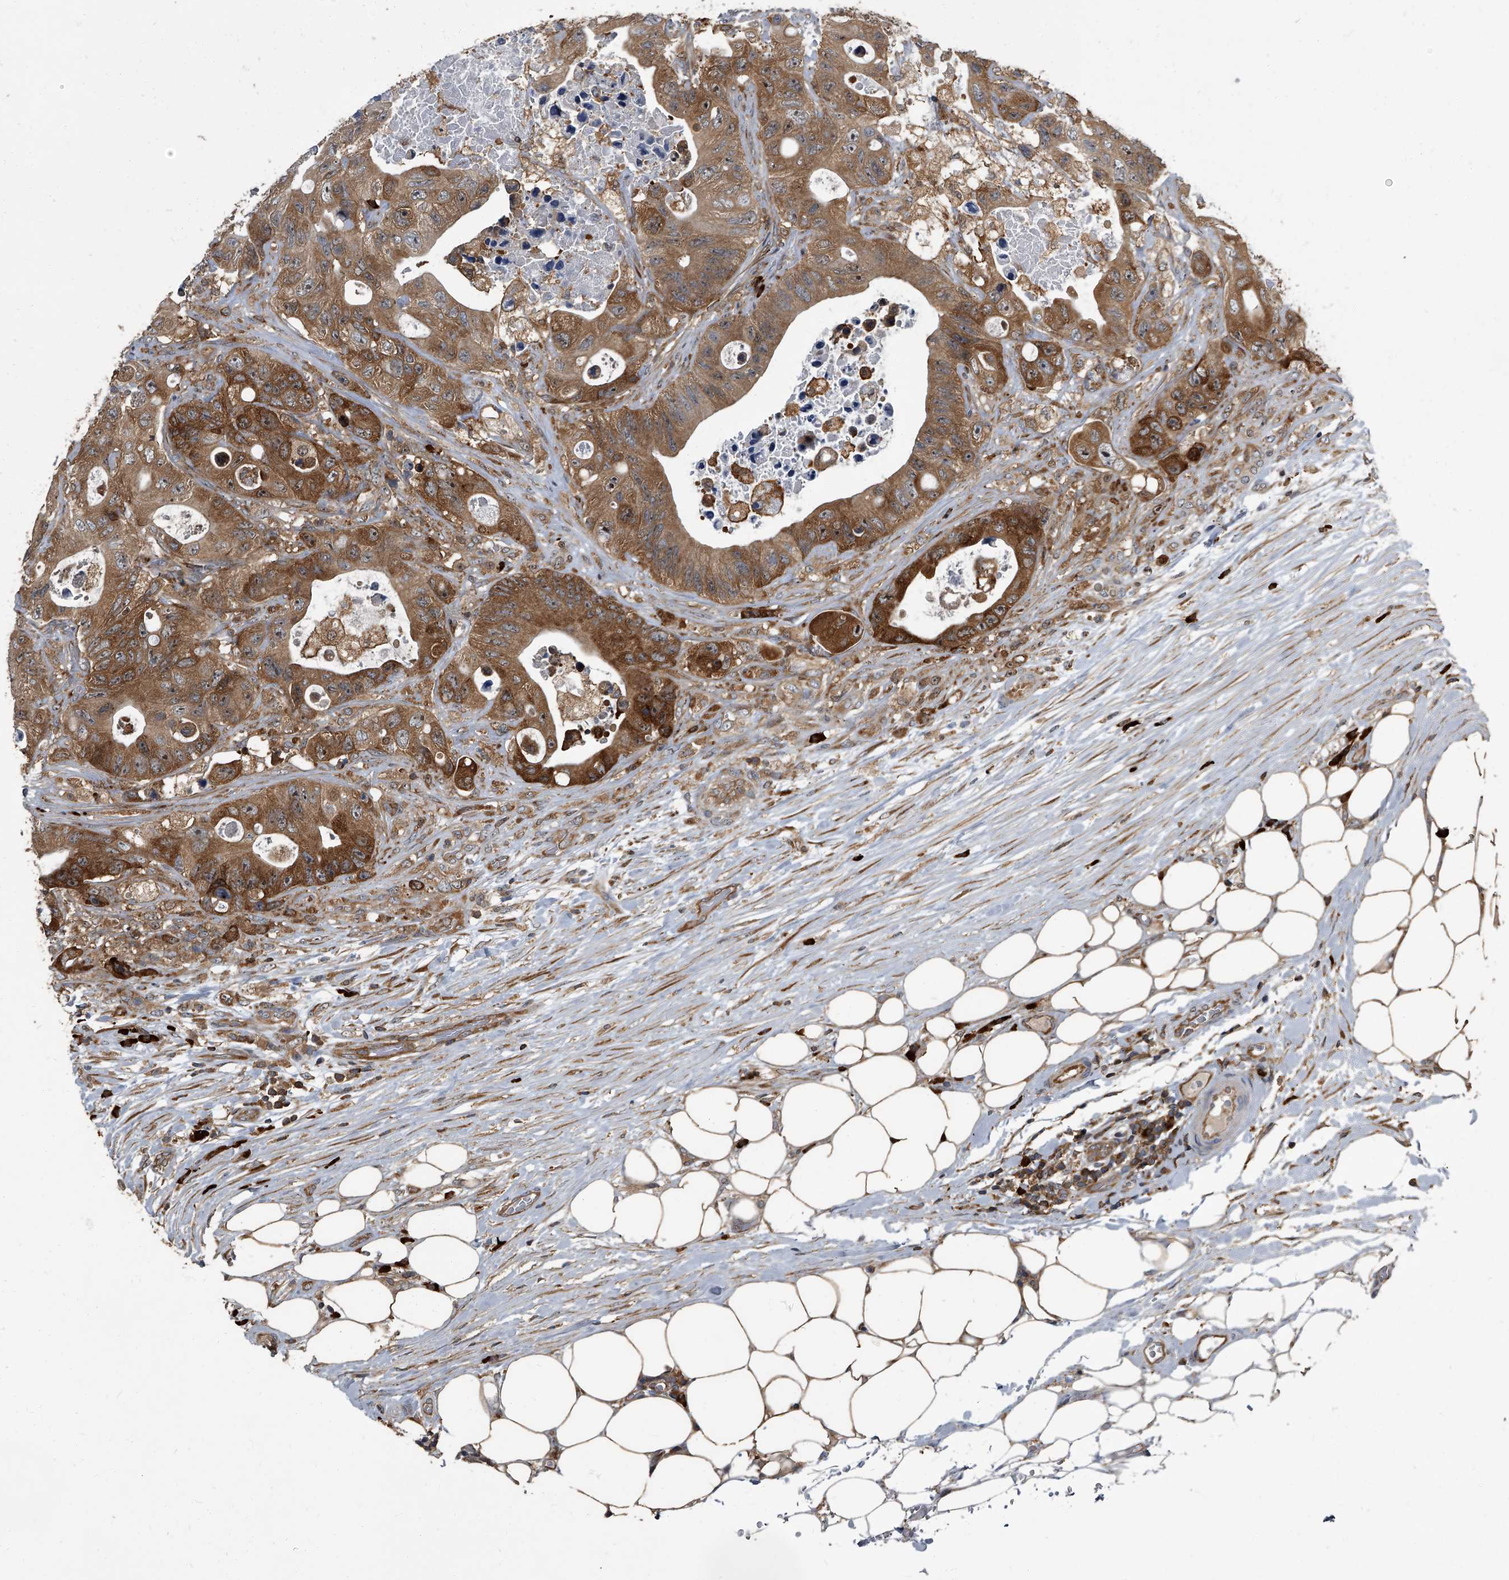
{"staining": {"intensity": "strong", "quantity": ">75%", "location": "cytoplasmic/membranous"}, "tissue": "colorectal cancer", "cell_type": "Tumor cells", "image_type": "cancer", "snomed": [{"axis": "morphology", "description": "Adenocarcinoma, NOS"}, {"axis": "topography", "description": "Colon"}], "caption": "A brown stain labels strong cytoplasmic/membranous positivity of a protein in human colorectal adenocarcinoma tumor cells.", "gene": "CDV3", "patient": {"sex": "female", "age": 46}}